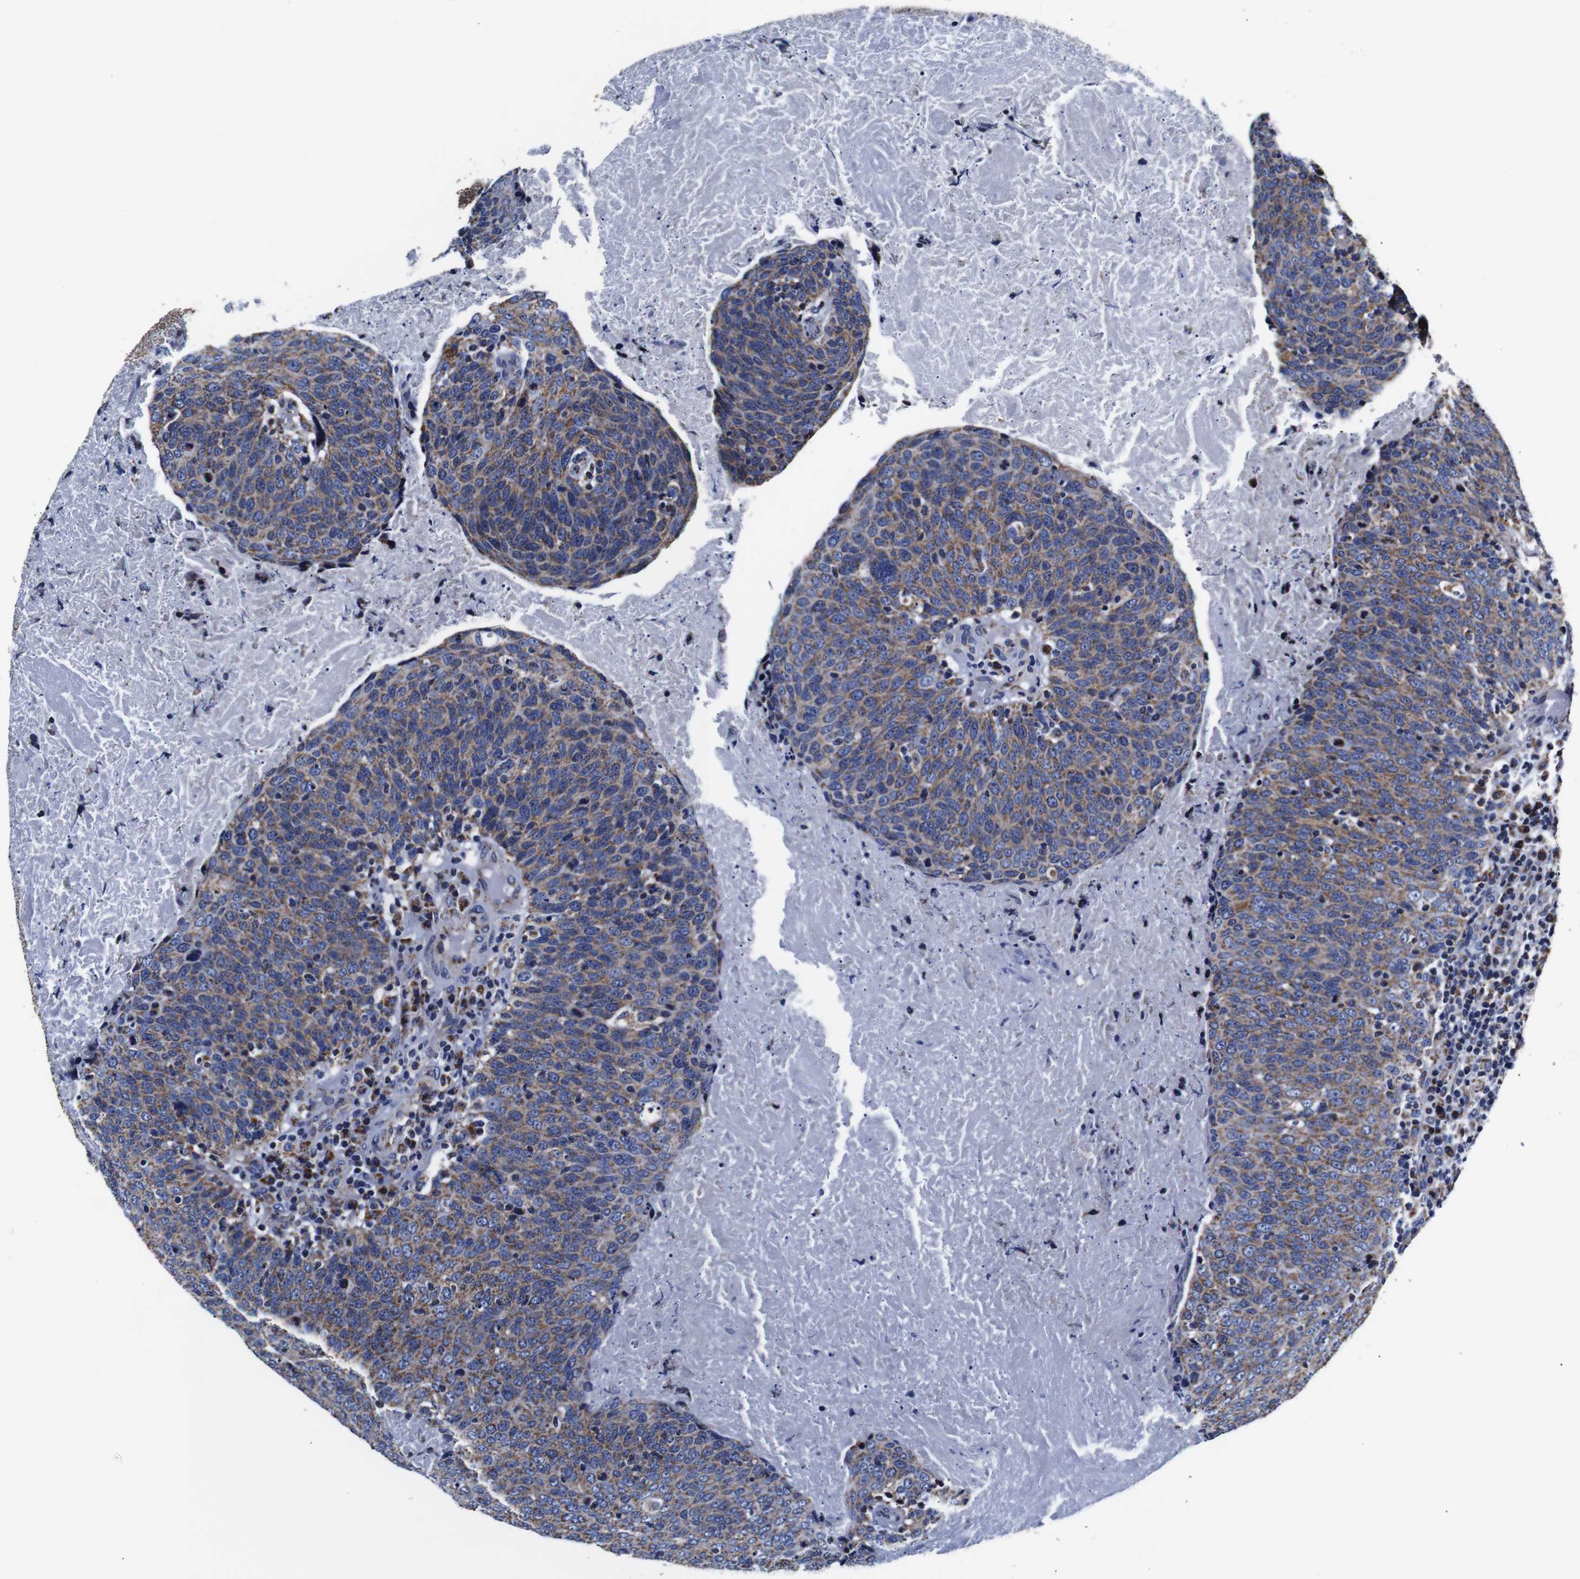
{"staining": {"intensity": "moderate", "quantity": ">75%", "location": "cytoplasmic/membranous"}, "tissue": "head and neck cancer", "cell_type": "Tumor cells", "image_type": "cancer", "snomed": [{"axis": "morphology", "description": "Squamous cell carcinoma, NOS"}, {"axis": "morphology", "description": "Squamous cell carcinoma, metastatic, NOS"}, {"axis": "topography", "description": "Lymph node"}, {"axis": "topography", "description": "Head-Neck"}], "caption": "Immunohistochemistry (IHC) histopathology image of human head and neck squamous cell carcinoma stained for a protein (brown), which displays medium levels of moderate cytoplasmic/membranous expression in approximately >75% of tumor cells.", "gene": "FKBP9", "patient": {"sex": "male", "age": 62}}